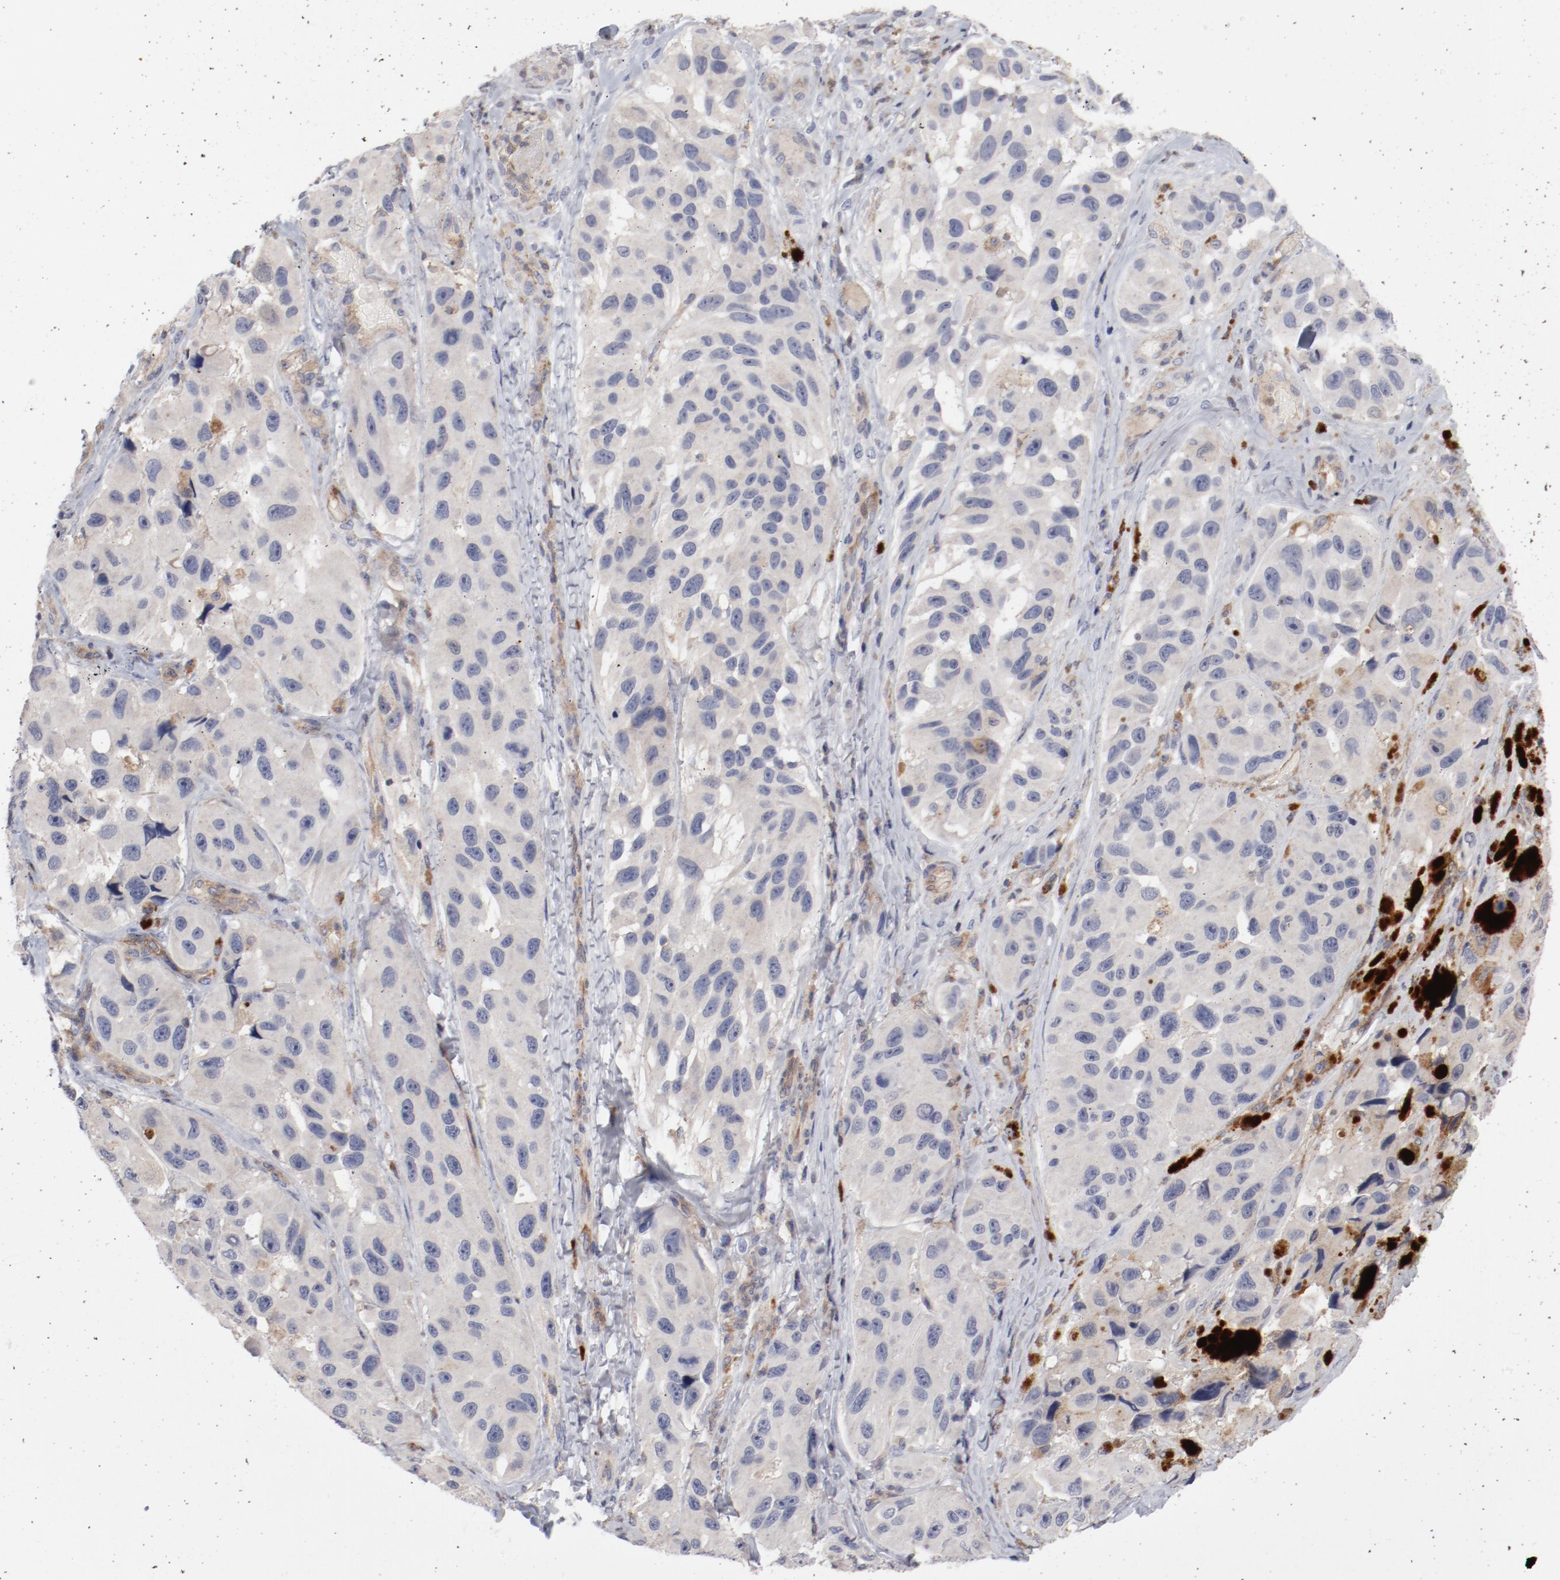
{"staining": {"intensity": "negative", "quantity": "none", "location": "none"}, "tissue": "melanoma", "cell_type": "Tumor cells", "image_type": "cancer", "snomed": [{"axis": "morphology", "description": "Malignant melanoma, NOS"}, {"axis": "topography", "description": "Skin"}], "caption": "This is an IHC image of human malignant melanoma. There is no staining in tumor cells.", "gene": "CBL", "patient": {"sex": "female", "age": 73}}